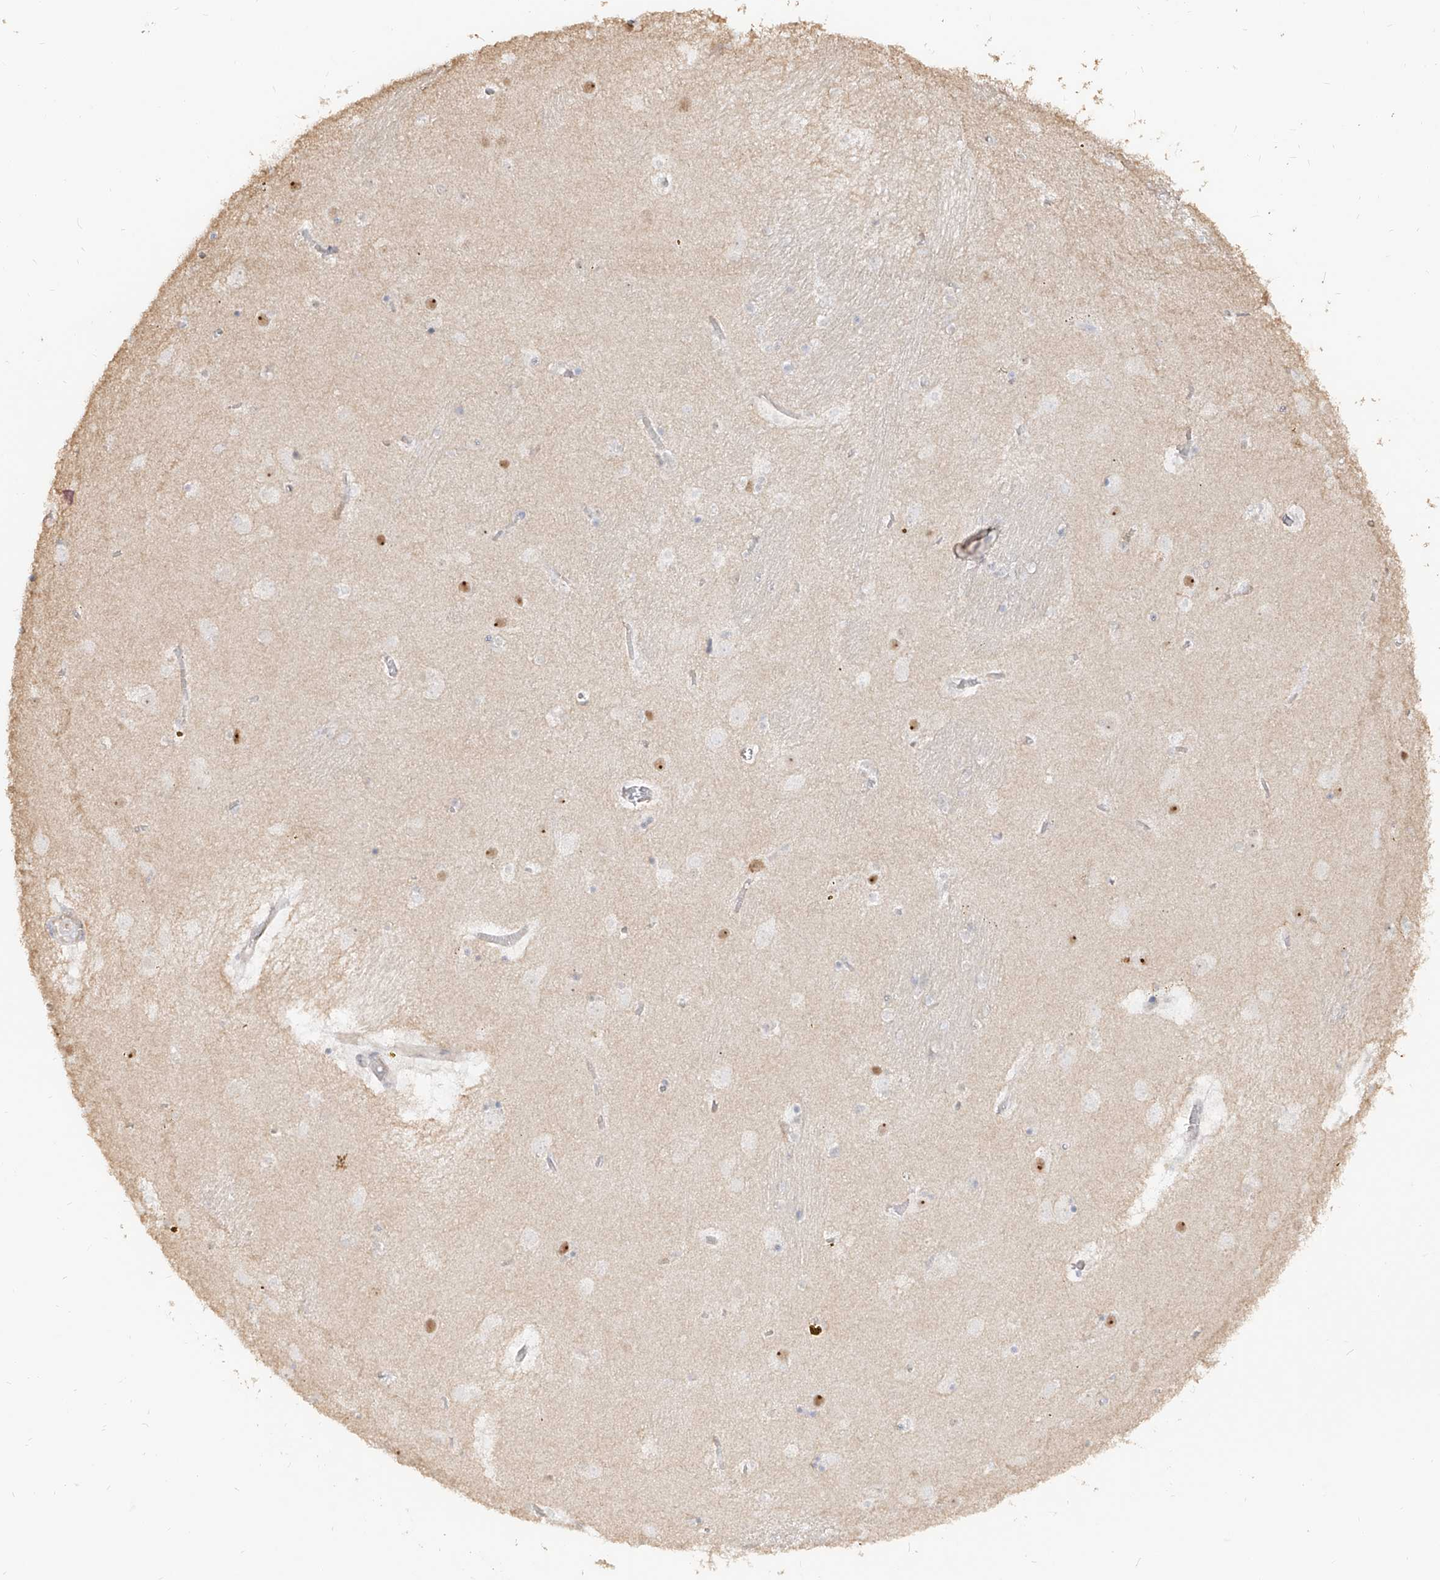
{"staining": {"intensity": "negative", "quantity": "none", "location": "none"}, "tissue": "caudate", "cell_type": "Glial cells", "image_type": "normal", "snomed": [{"axis": "morphology", "description": "Normal tissue, NOS"}, {"axis": "topography", "description": "Lateral ventricle wall"}], "caption": "Immunohistochemistry of benign human caudate reveals no positivity in glial cells.", "gene": "ZNF227", "patient": {"sex": "male", "age": 70}}